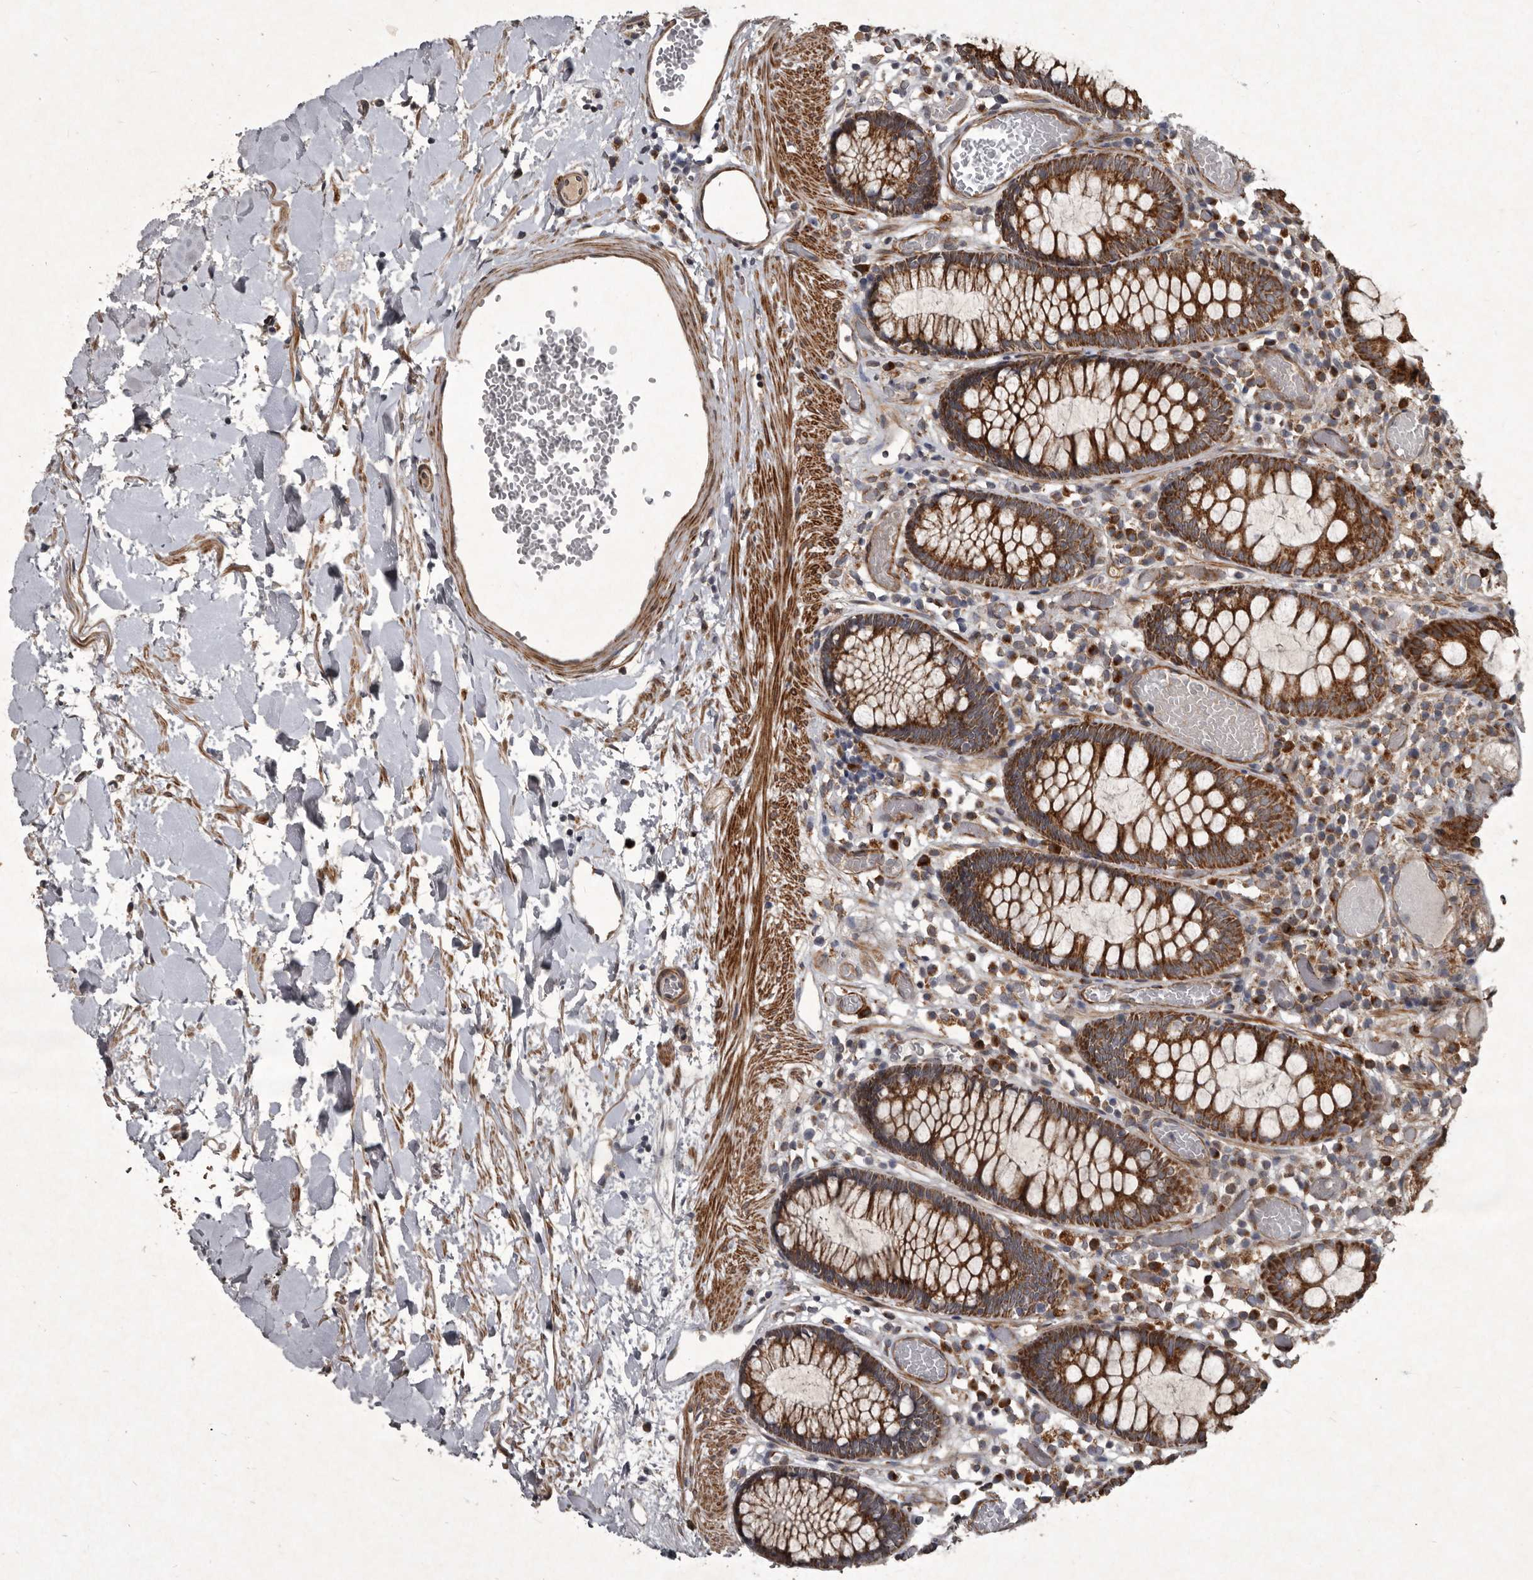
{"staining": {"intensity": "strong", "quantity": ">75%", "location": "cytoplasmic/membranous"}, "tissue": "colon", "cell_type": "Endothelial cells", "image_type": "normal", "snomed": [{"axis": "morphology", "description": "Normal tissue, NOS"}, {"axis": "topography", "description": "Colon"}], "caption": "Immunohistochemistry (IHC) of unremarkable colon shows high levels of strong cytoplasmic/membranous expression in about >75% of endothelial cells. Ihc stains the protein of interest in brown and the nuclei are stained blue.", "gene": "MRPS15", "patient": {"sex": "male", "age": 14}}